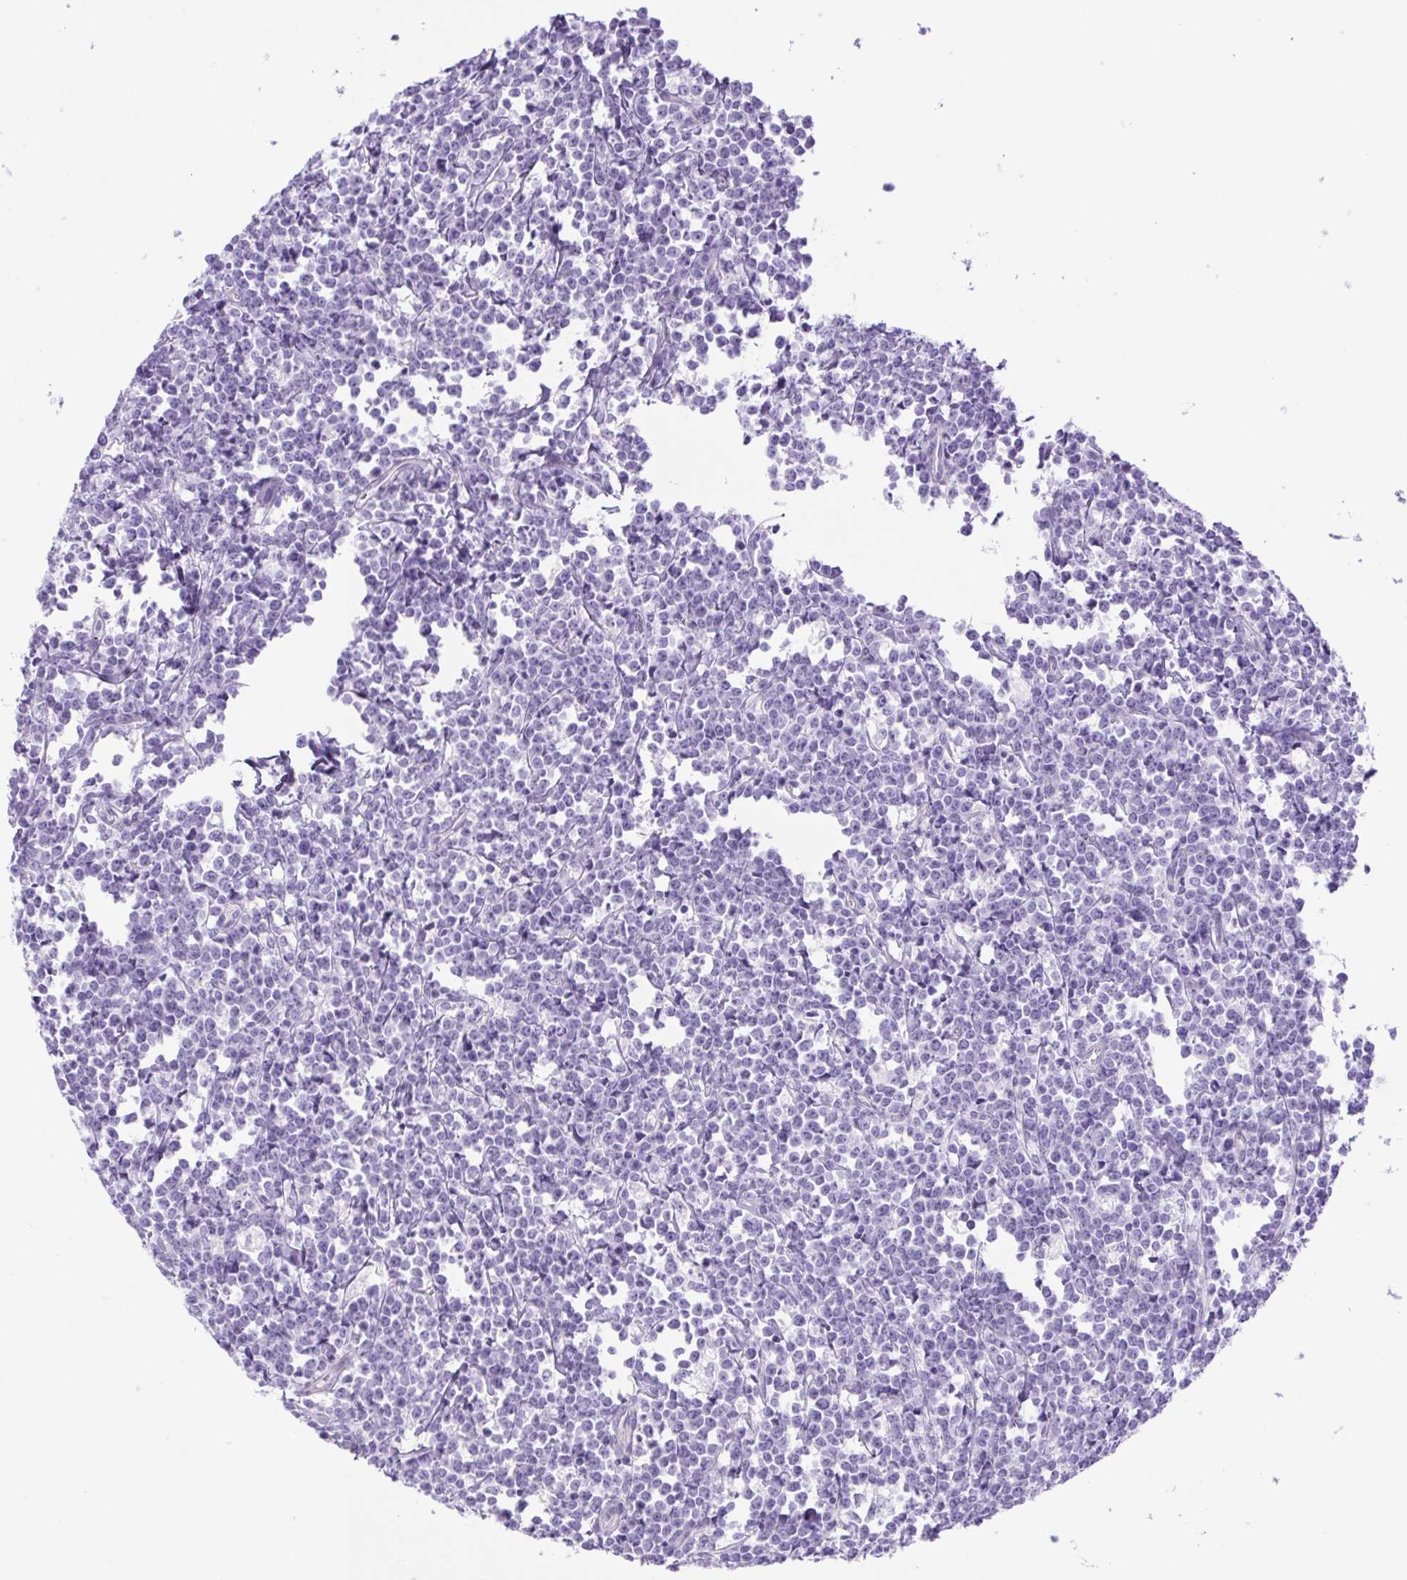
{"staining": {"intensity": "negative", "quantity": "none", "location": "none"}, "tissue": "lymphoma", "cell_type": "Tumor cells", "image_type": "cancer", "snomed": [{"axis": "morphology", "description": "Malignant lymphoma, non-Hodgkin's type, High grade"}, {"axis": "topography", "description": "Small intestine"}], "caption": "Human lymphoma stained for a protein using immunohistochemistry (IHC) demonstrates no positivity in tumor cells.", "gene": "CDSN", "patient": {"sex": "female", "age": 56}}